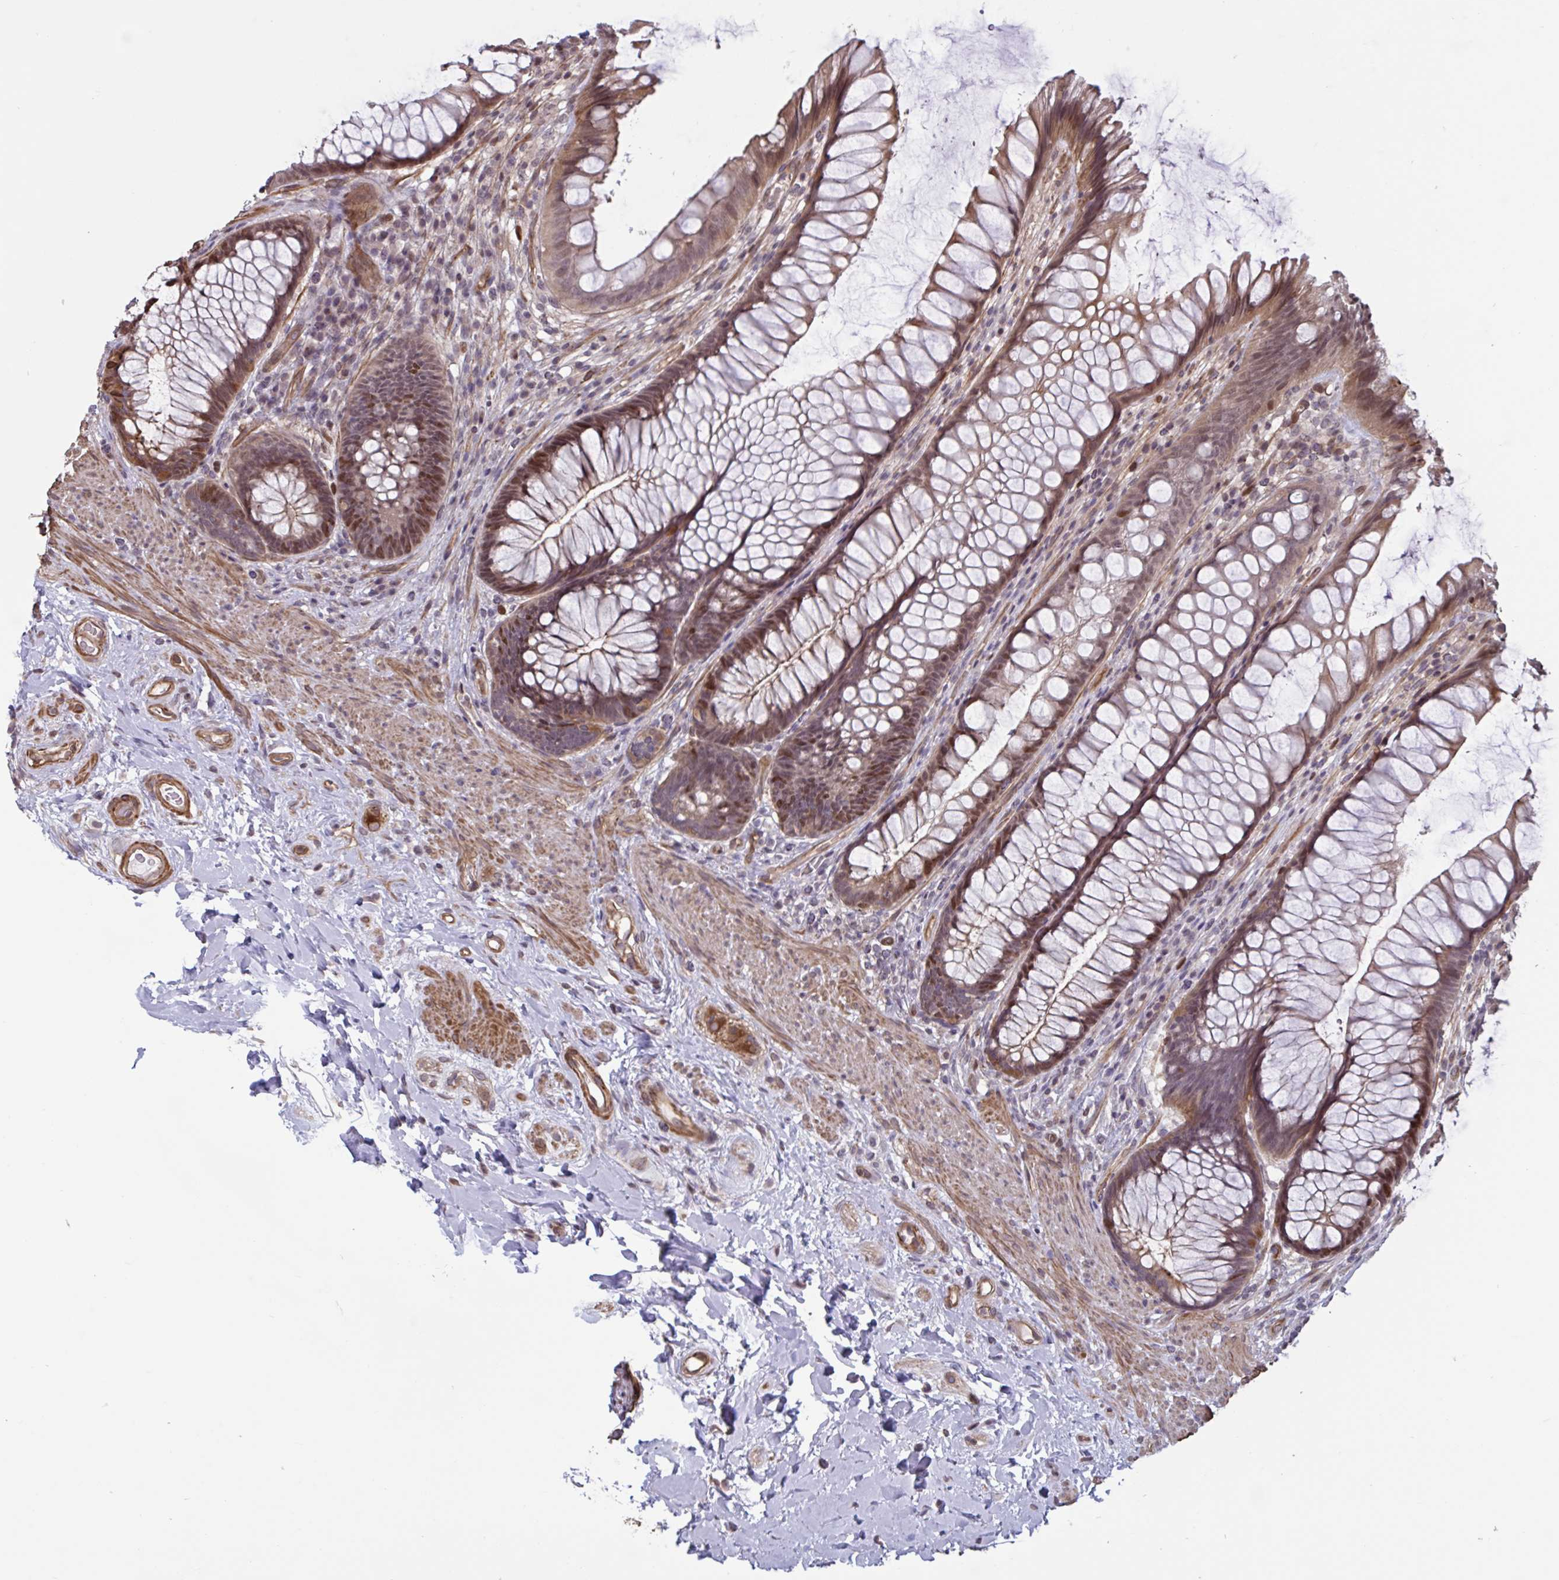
{"staining": {"intensity": "moderate", "quantity": ">75%", "location": "cytoplasmic/membranous,nuclear"}, "tissue": "rectum", "cell_type": "Glandular cells", "image_type": "normal", "snomed": [{"axis": "morphology", "description": "Normal tissue, NOS"}, {"axis": "topography", "description": "Rectum"}], "caption": "An immunohistochemistry (IHC) photomicrograph of benign tissue is shown. Protein staining in brown highlights moderate cytoplasmic/membranous,nuclear positivity in rectum within glandular cells. (DAB = brown stain, brightfield microscopy at high magnification).", "gene": "IPO5", "patient": {"sex": "male", "age": 53}}